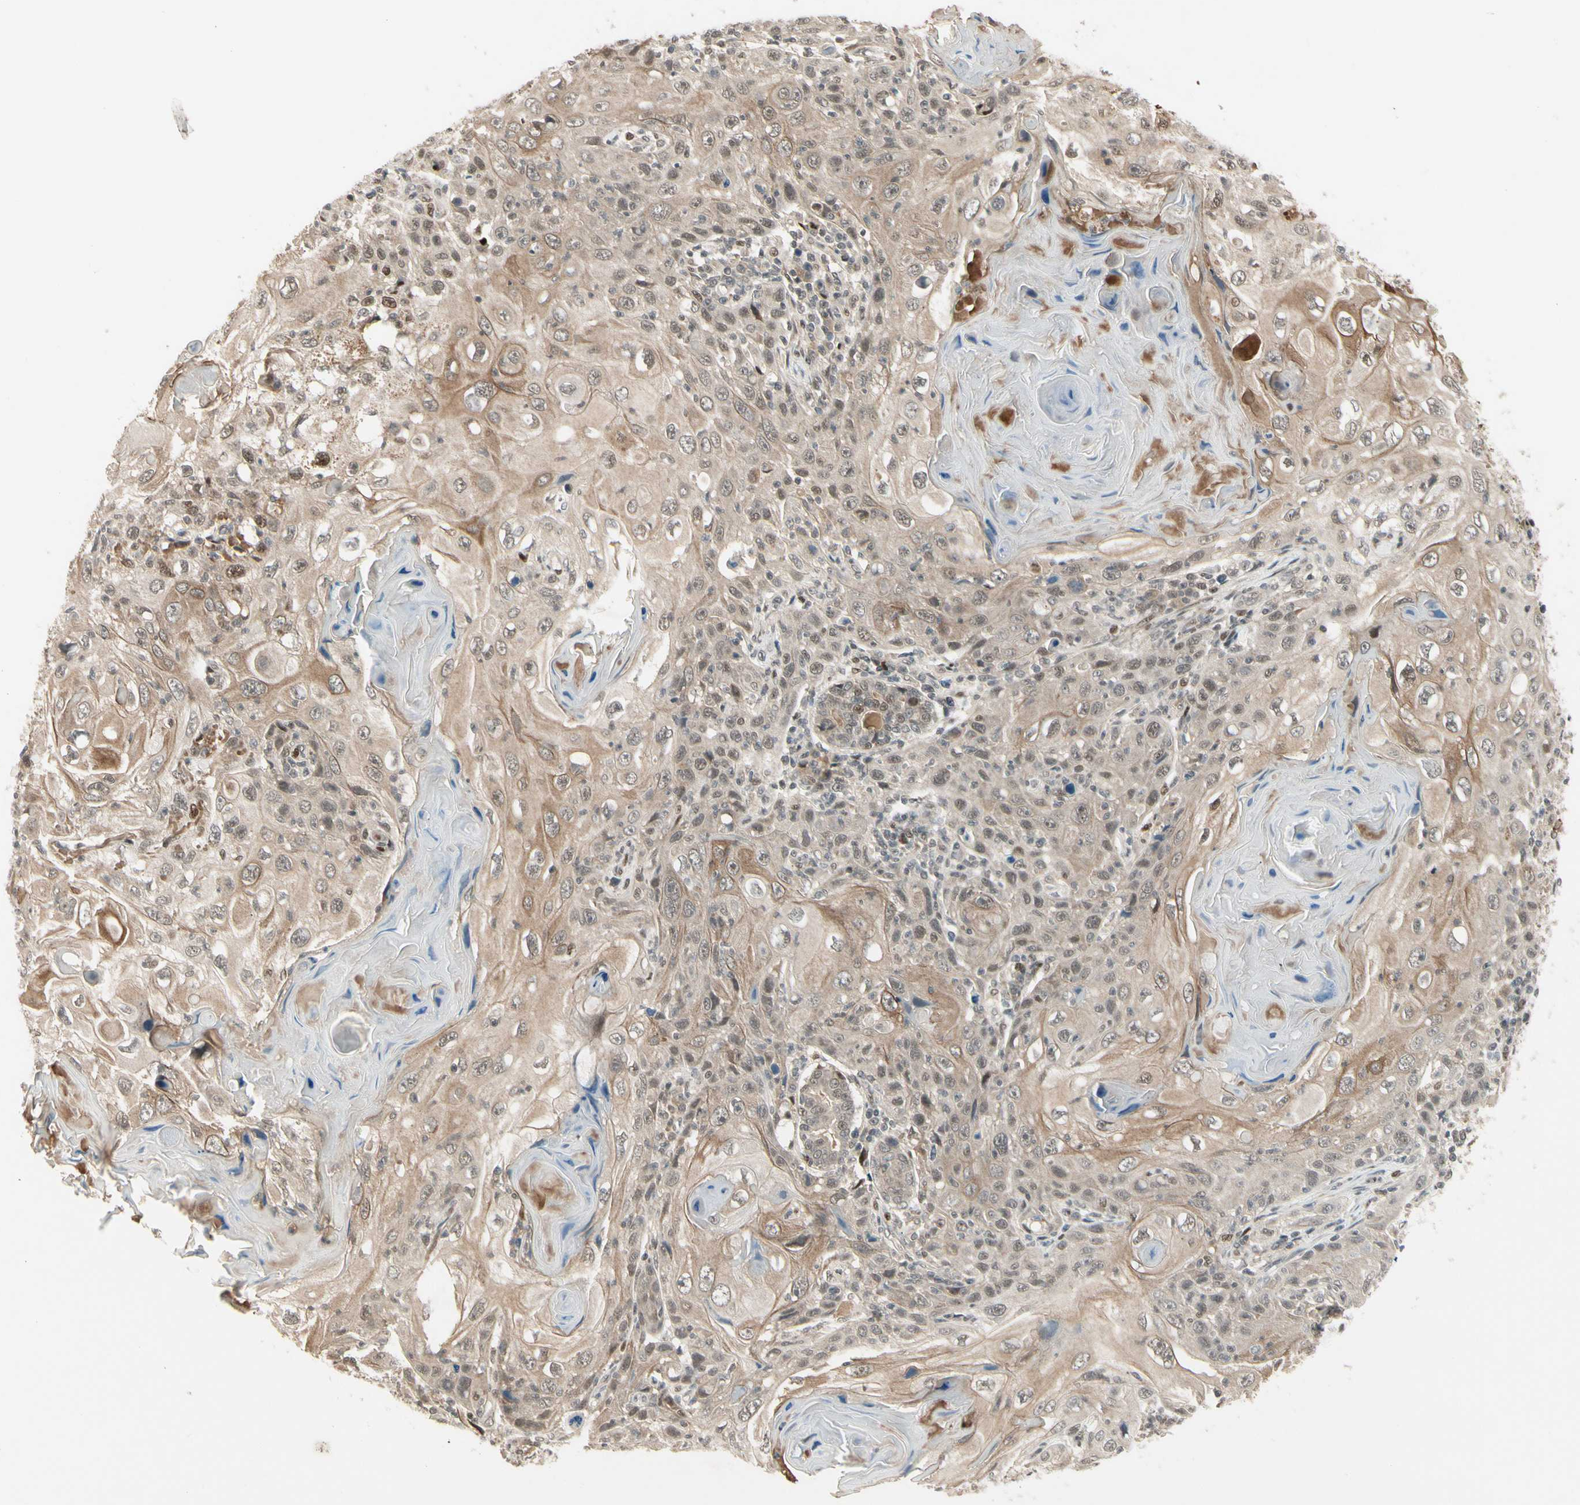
{"staining": {"intensity": "weak", "quantity": "25%-75%", "location": "cytoplasmic/membranous,nuclear"}, "tissue": "skin cancer", "cell_type": "Tumor cells", "image_type": "cancer", "snomed": [{"axis": "morphology", "description": "Squamous cell carcinoma, NOS"}, {"axis": "topography", "description": "Skin"}], "caption": "Protein expression analysis of human skin cancer (squamous cell carcinoma) reveals weak cytoplasmic/membranous and nuclear positivity in about 25%-75% of tumor cells.", "gene": "CDK11A", "patient": {"sex": "female", "age": 88}}